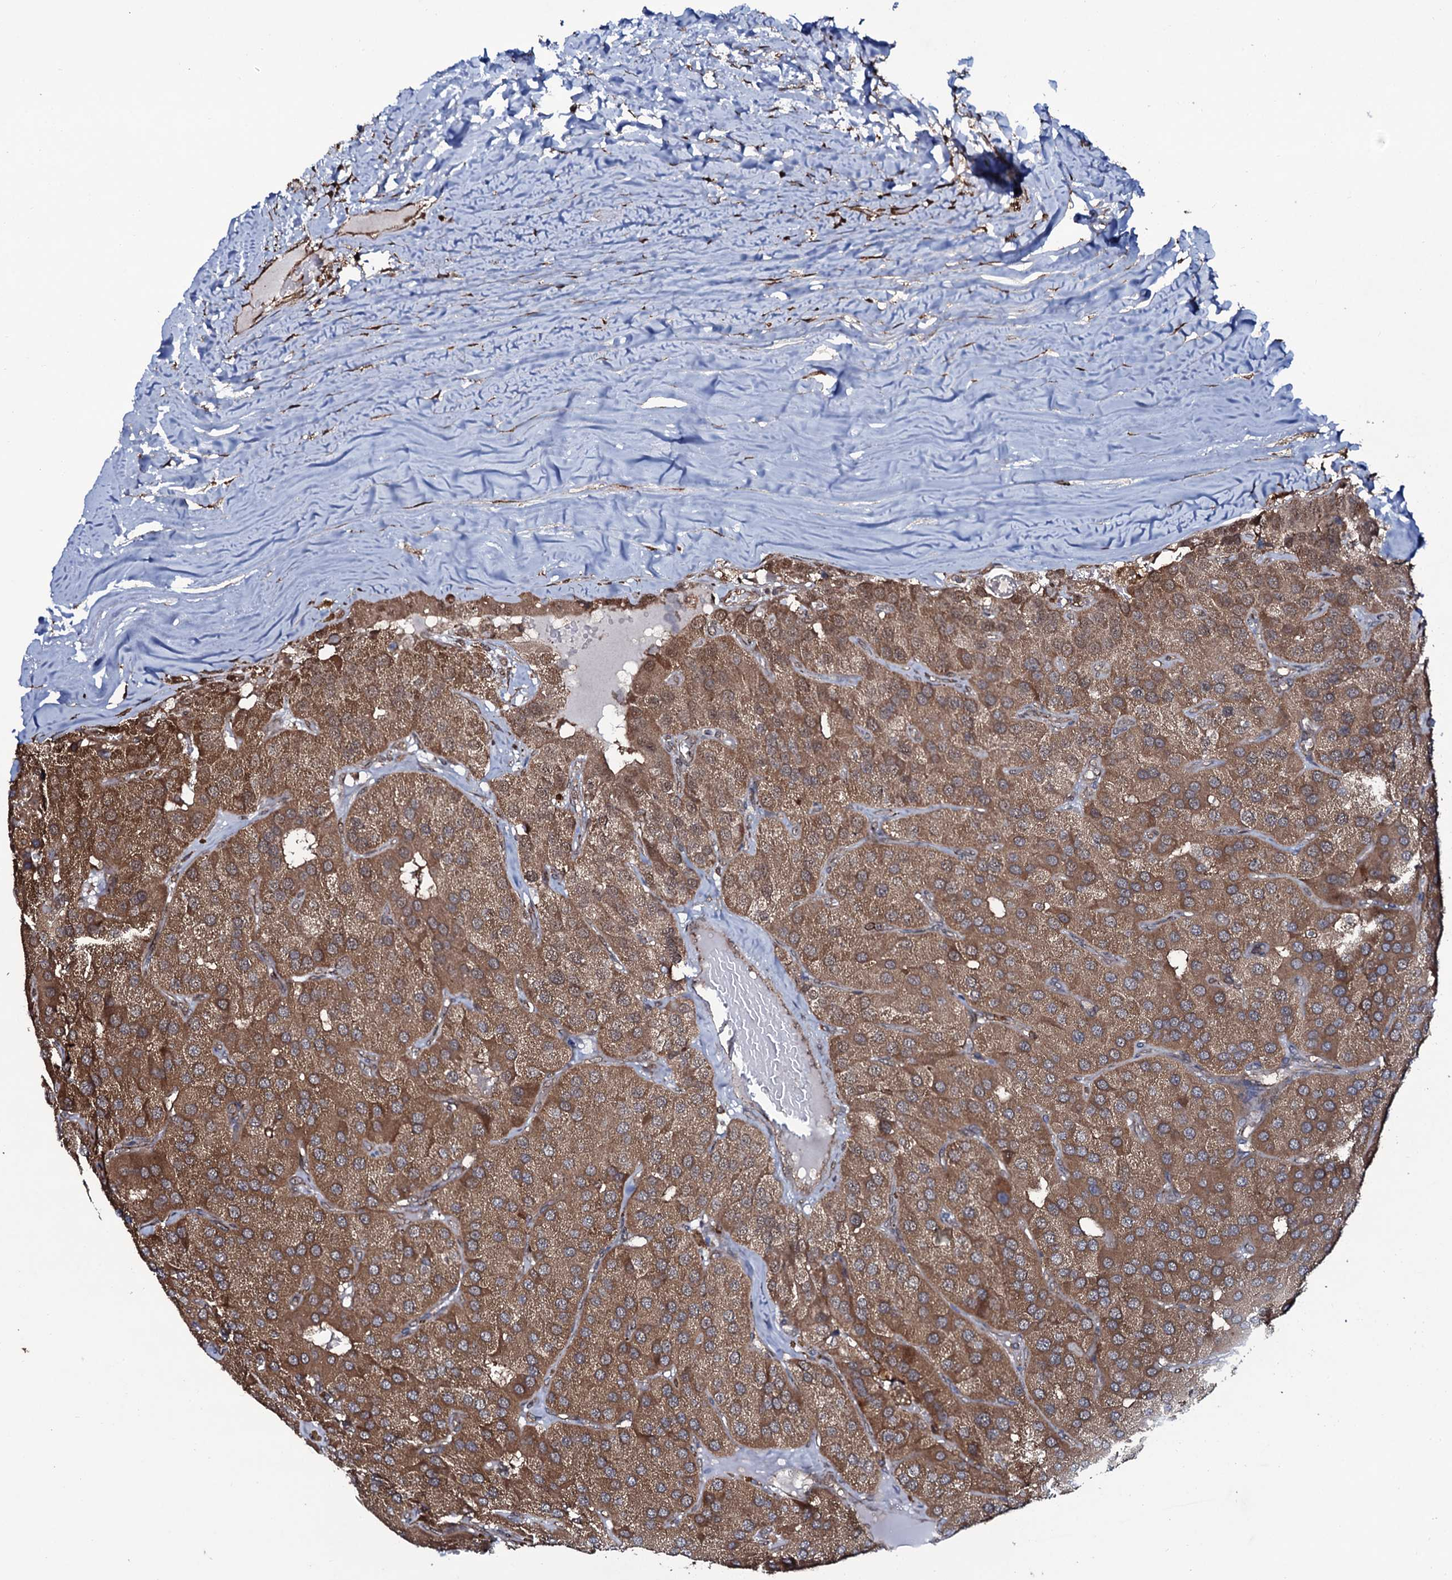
{"staining": {"intensity": "moderate", "quantity": ">75%", "location": "cytoplasmic/membranous"}, "tissue": "parathyroid gland", "cell_type": "Glandular cells", "image_type": "normal", "snomed": [{"axis": "morphology", "description": "Normal tissue, NOS"}, {"axis": "morphology", "description": "Adenoma, NOS"}, {"axis": "topography", "description": "Parathyroid gland"}], "caption": "Immunohistochemistry micrograph of normal parathyroid gland: human parathyroid gland stained using immunohistochemistry (IHC) shows medium levels of moderate protein expression localized specifically in the cytoplasmic/membranous of glandular cells, appearing as a cytoplasmic/membranous brown color.", "gene": "COG6", "patient": {"sex": "female", "age": 86}}